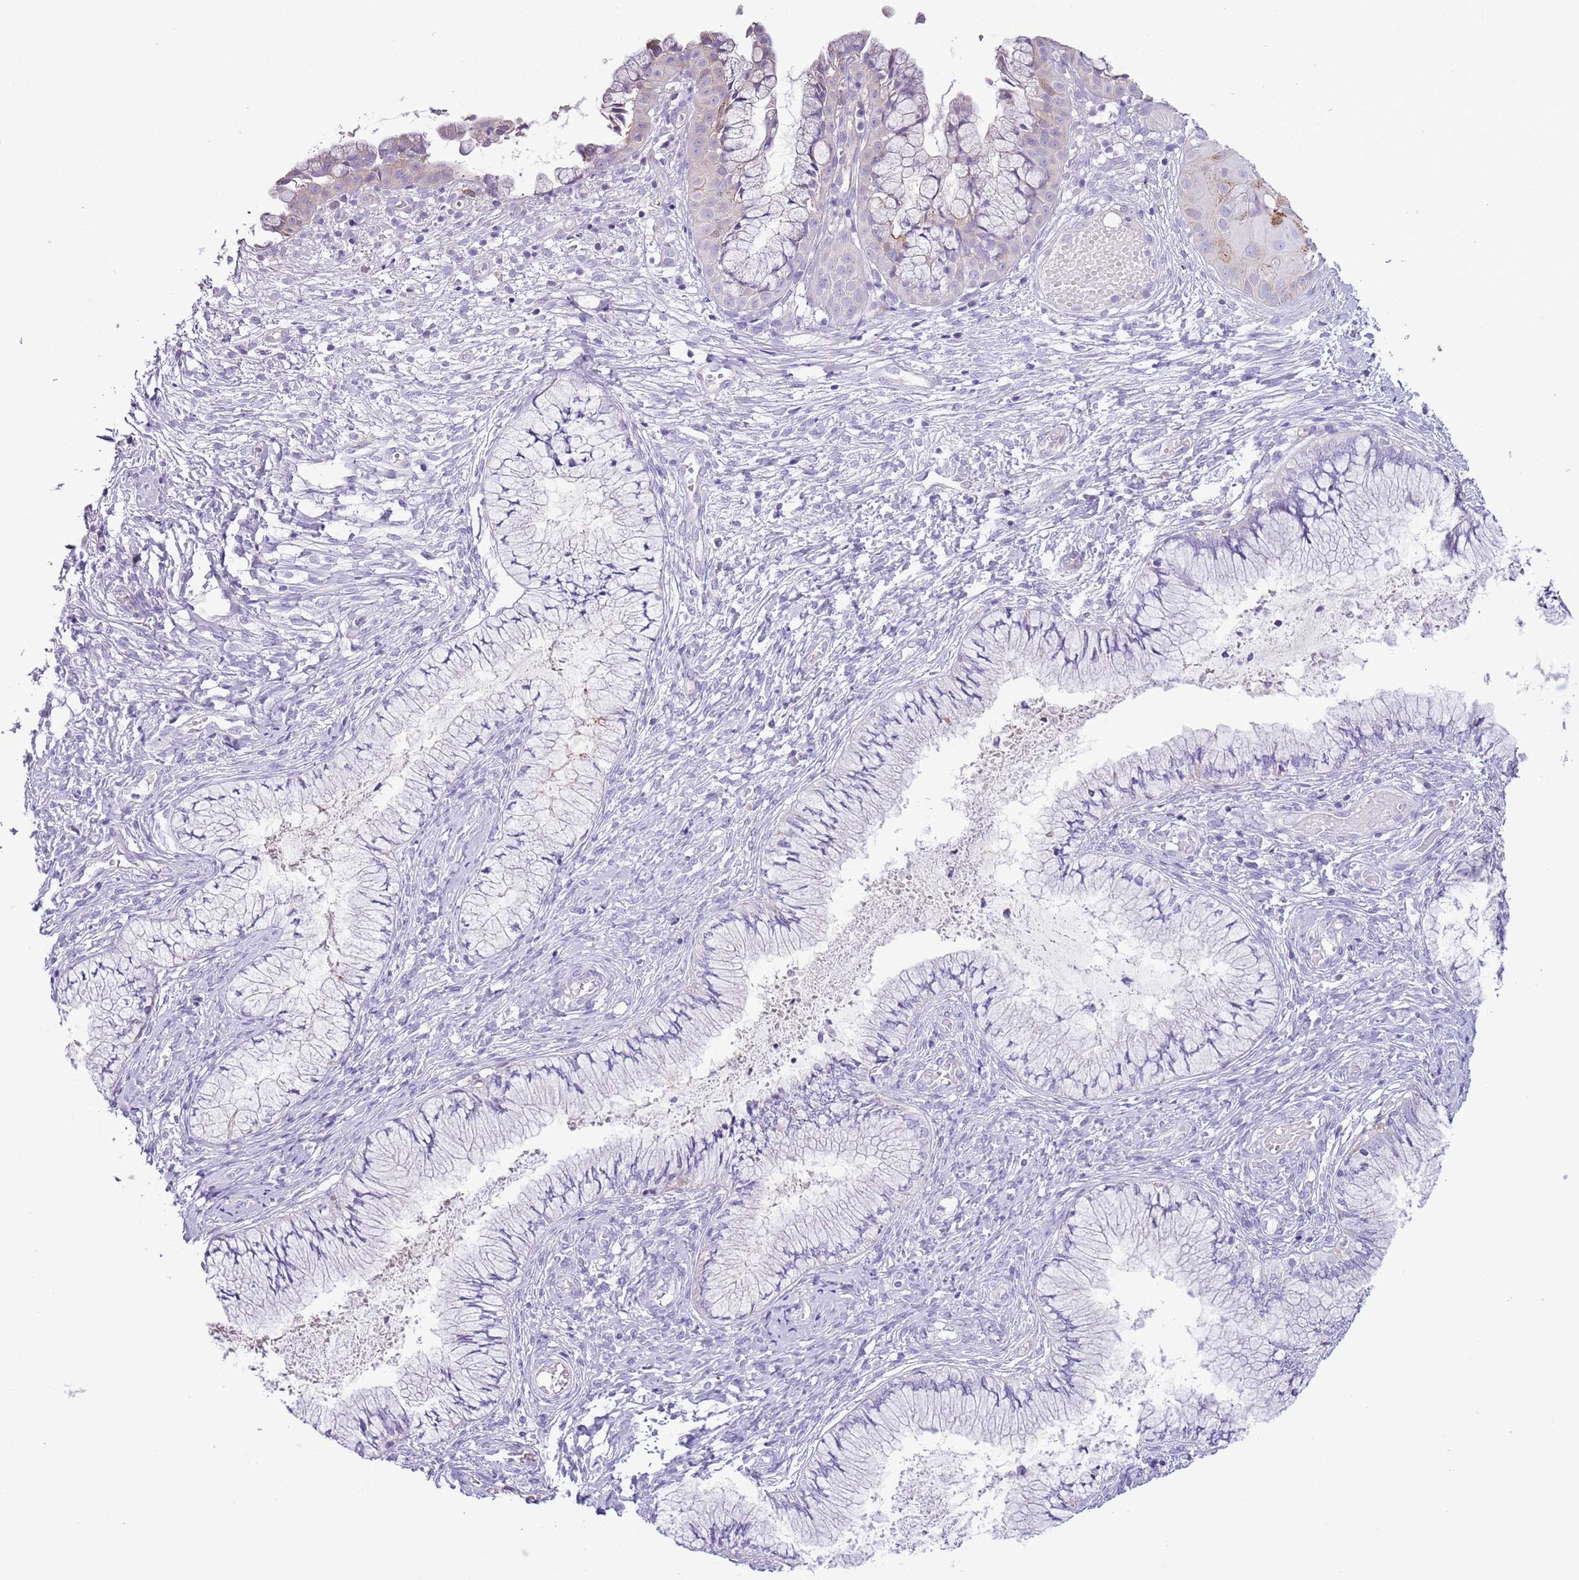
{"staining": {"intensity": "negative", "quantity": "none", "location": "none"}, "tissue": "cervix", "cell_type": "Glandular cells", "image_type": "normal", "snomed": [{"axis": "morphology", "description": "Normal tissue, NOS"}, {"axis": "topography", "description": "Cervix"}], "caption": "Immunohistochemistry (IHC) micrograph of normal human cervix stained for a protein (brown), which shows no staining in glandular cells. The staining was performed using DAB (3,3'-diaminobenzidine) to visualize the protein expression in brown, while the nuclei were stained in blue with hematoxylin (Magnification: 20x).", "gene": "ZNF697", "patient": {"sex": "female", "age": 42}}